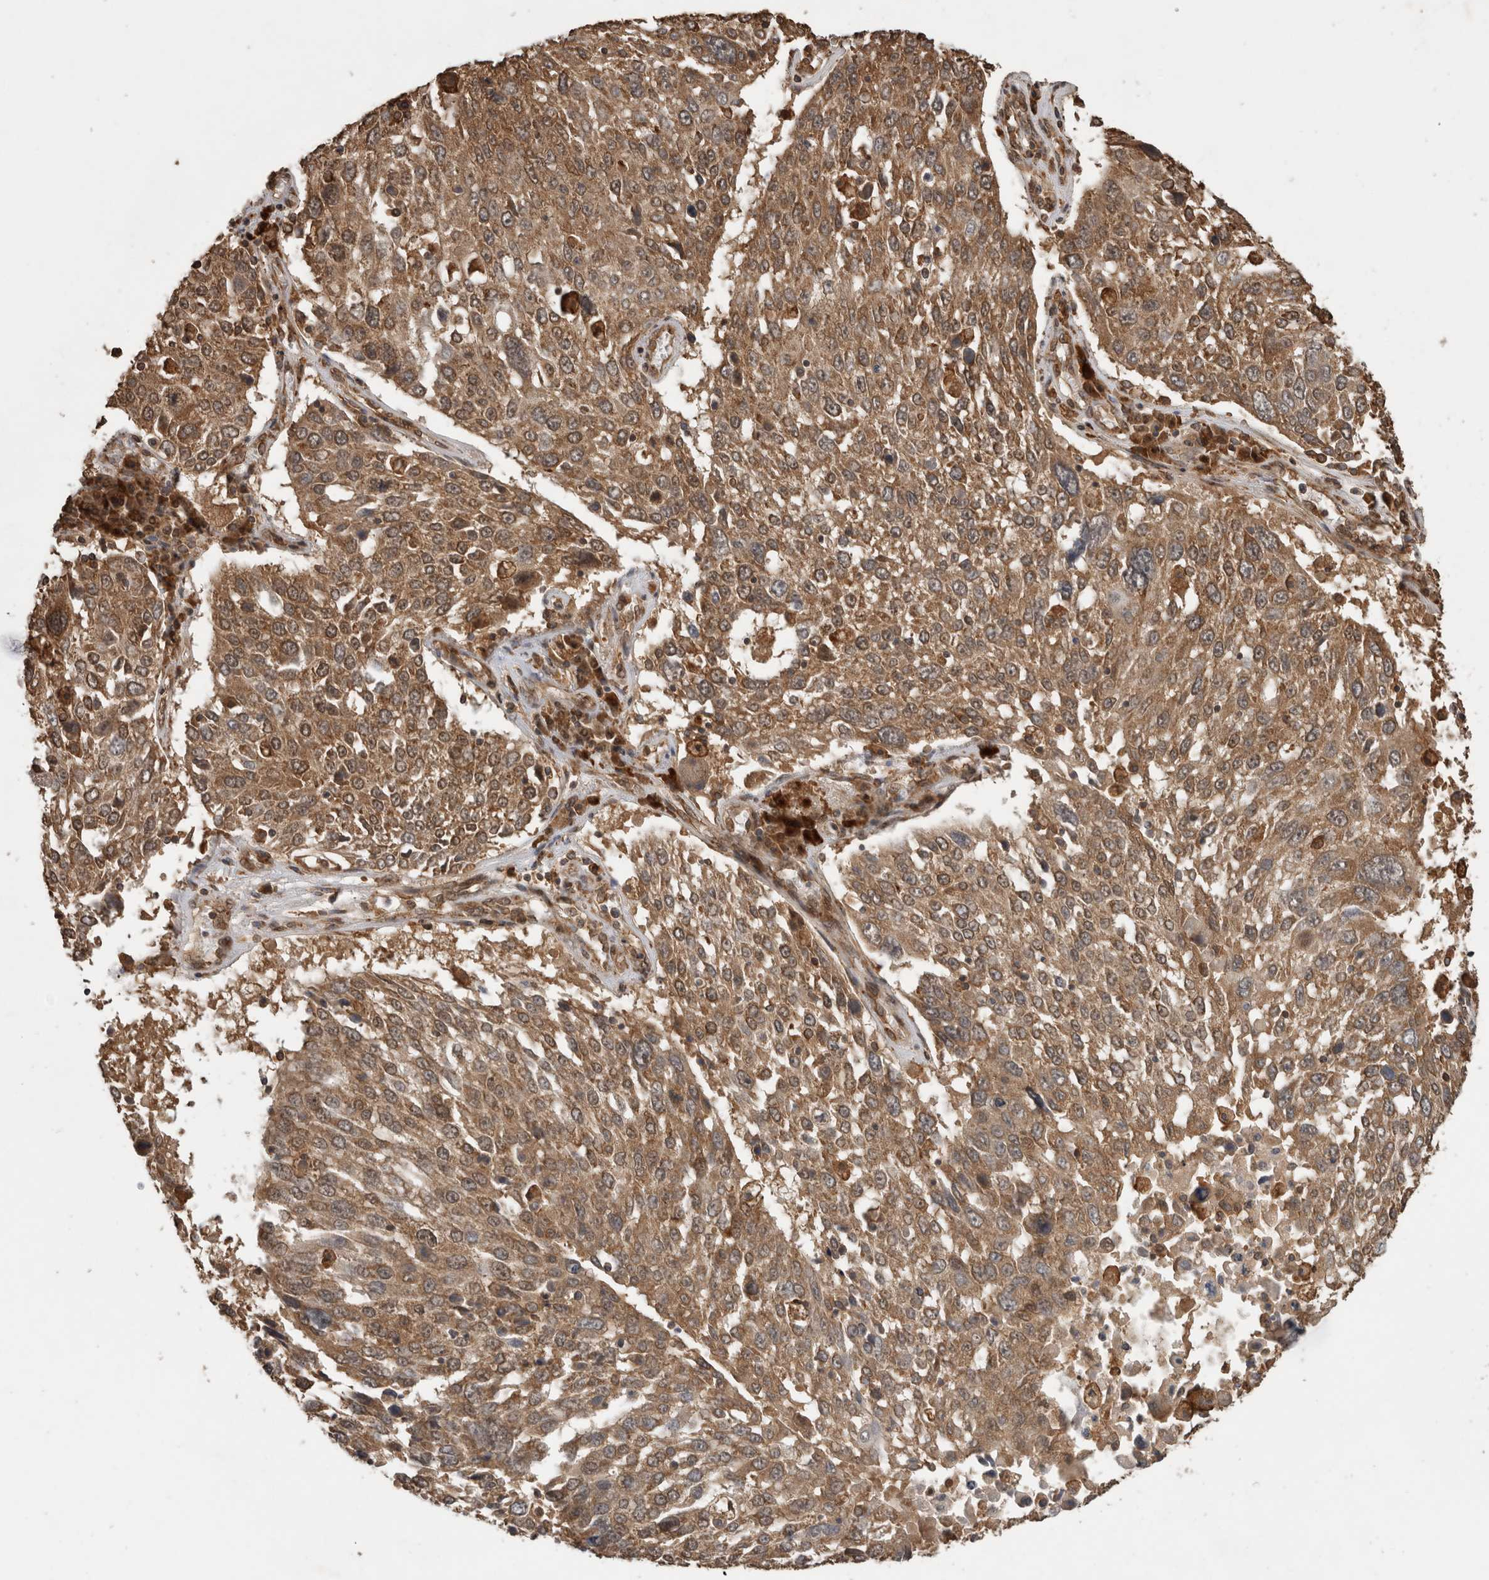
{"staining": {"intensity": "moderate", "quantity": ">75%", "location": "cytoplasmic/membranous"}, "tissue": "lung cancer", "cell_type": "Tumor cells", "image_type": "cancer", "snomed": [{"axis": "morphology", "description": "Squamous cell carcinoma, NOS"}, {"axis": "topography", "description": "Lung"}], "caption": "Lung cancer tissue demonstrates moderate cytoplasmic/membranous positivity in approximately >75% of tumor cells", "gene": "OTUD7B", "patient": {"sex": "male", "age": 65}}